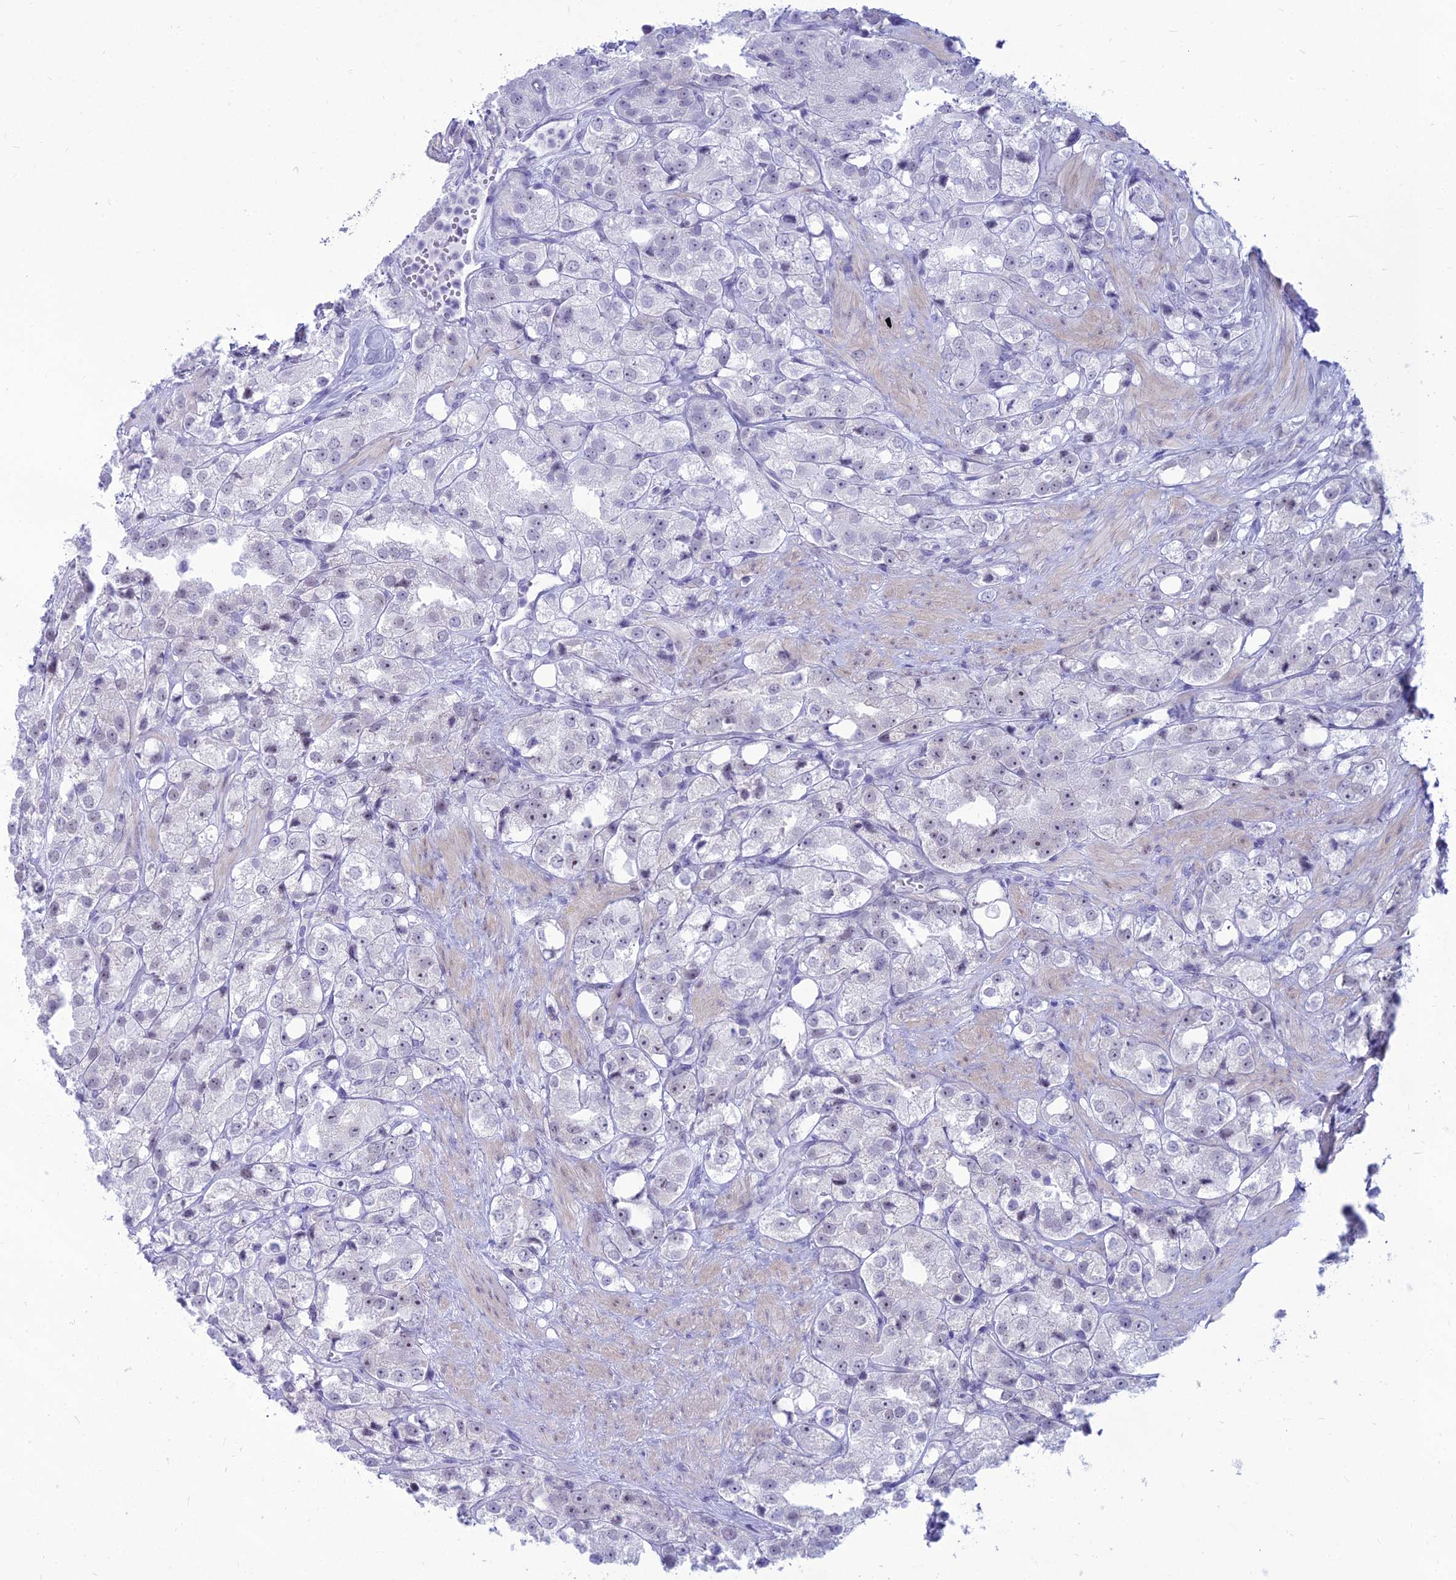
{"staining": {"intensity": "negative", "quantity": "none", "location": "none"}, "tissue": "prostate cancer", "cell_type": "Tumor cells", "image_type": "cancer", "snomed": [{"axis": "morphology", "description": "Adenocarcinoma, NOS"}, {"axis": "topography", "description": "Prostate"}], "caption": "Prostate cancer was stained to show a protein in brown. There is no significant expression in tumor cells. (Brightfield microscopy of DAB immunohistochemistry at high magnification).", "gene": "DHX40", "patient": {"sex": "male", "age": 79}}